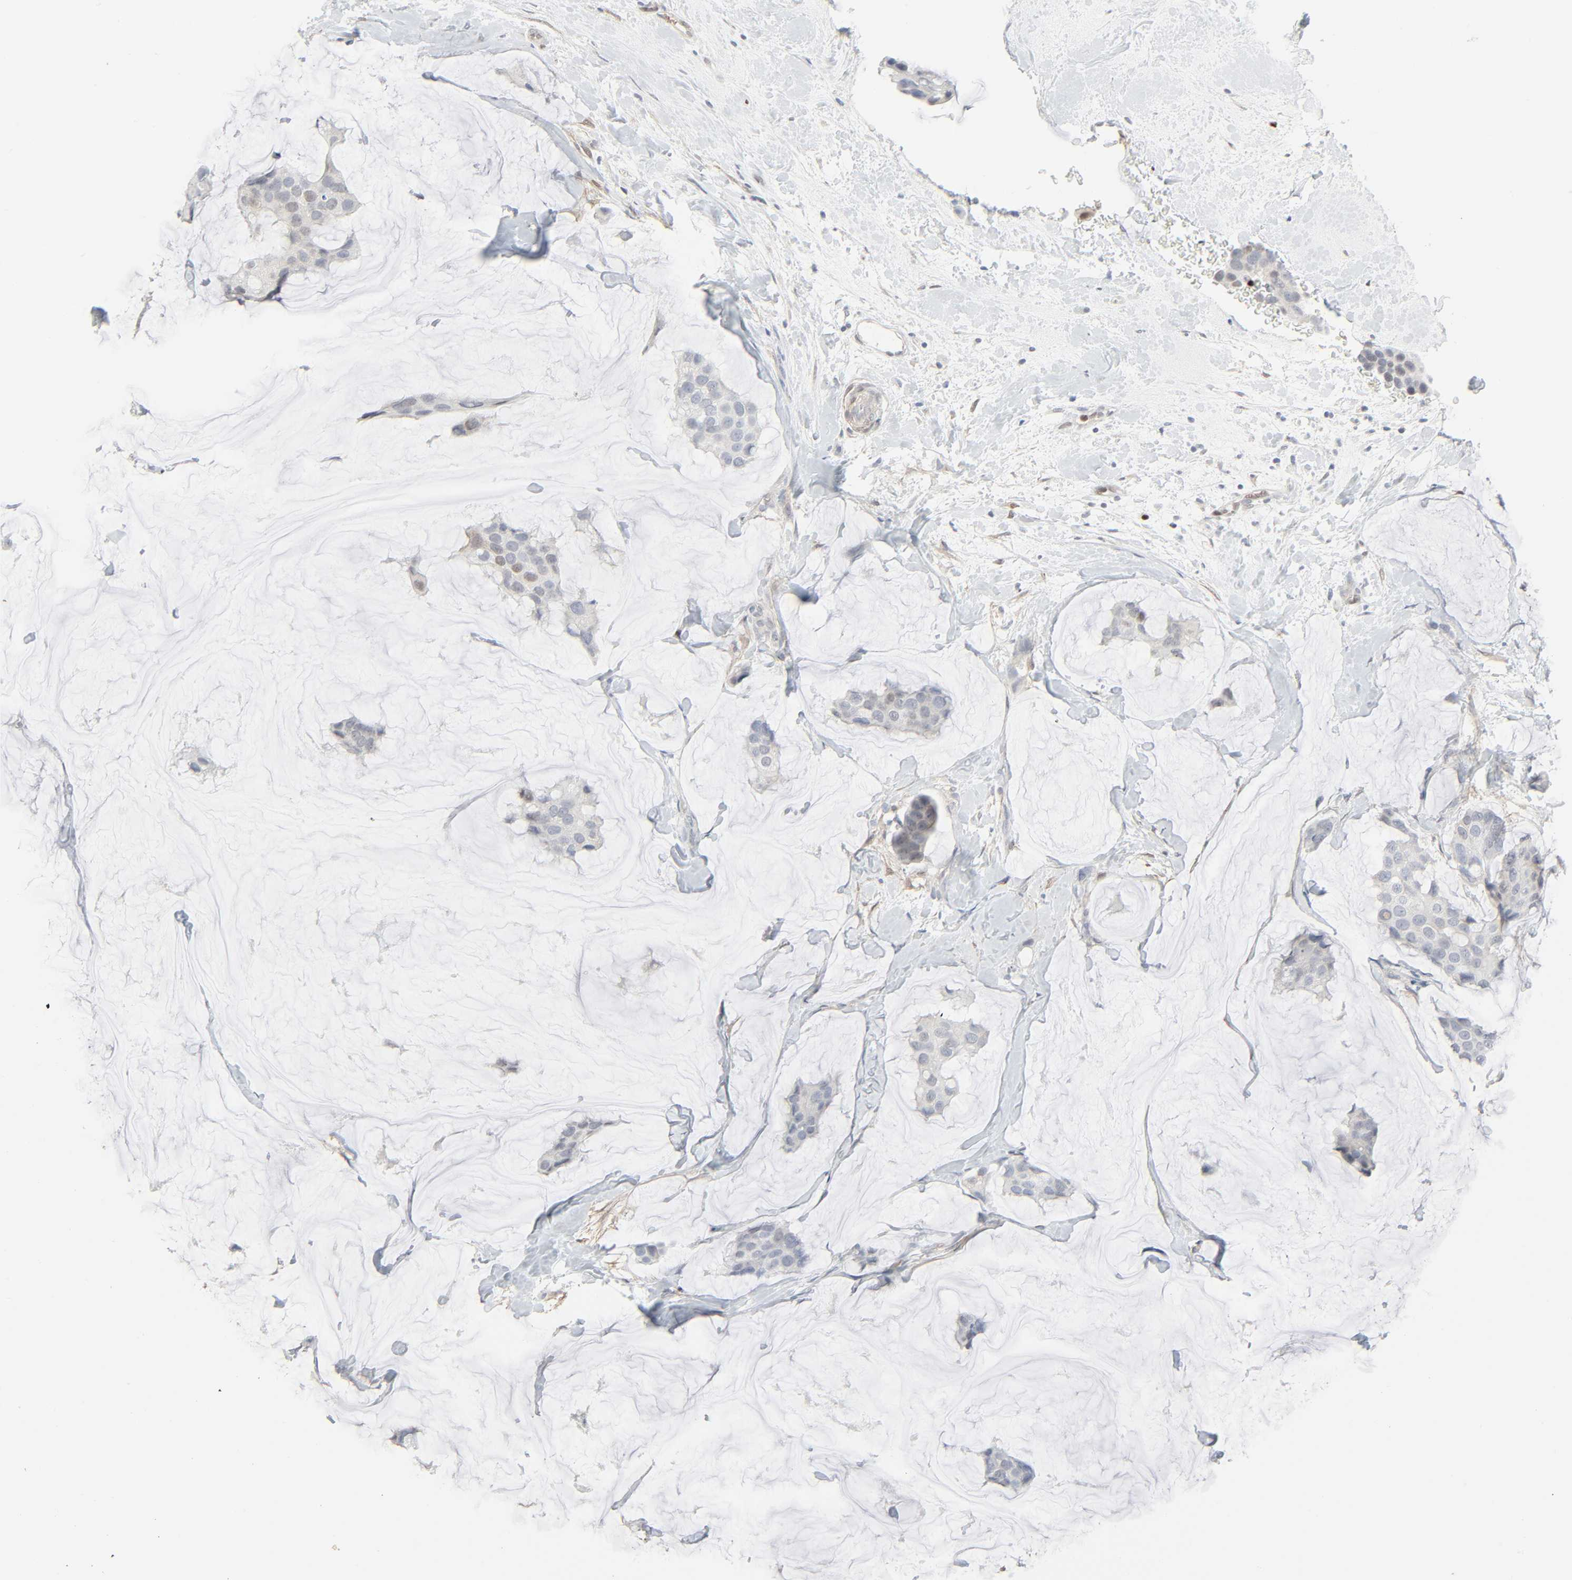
{"staining": {"intensity": "moderate", "quantity": "<25%", "location": "nuclear"}, "tissue": "breast cancer", "cell_type": "Tumor cells", "image_type": "cancer", "snomed": [{"axis": "morphology", "description": "Normal tissue, NOS"}, {"axis": "morphology", "description": "Duct carcinoma"}, {"axis": "topography", "description": "Breast"}], "caption": "Immunohistochemistry (DAB (3,3'-diaminobenzidine)) staining of breast cancer (invasive ductal carcinoma) exhibits moderate nuclear protein staining in about <25% of tumor cells.", "gene": "ZBTB16", "patient": {"sex": "female", "age": 50}}